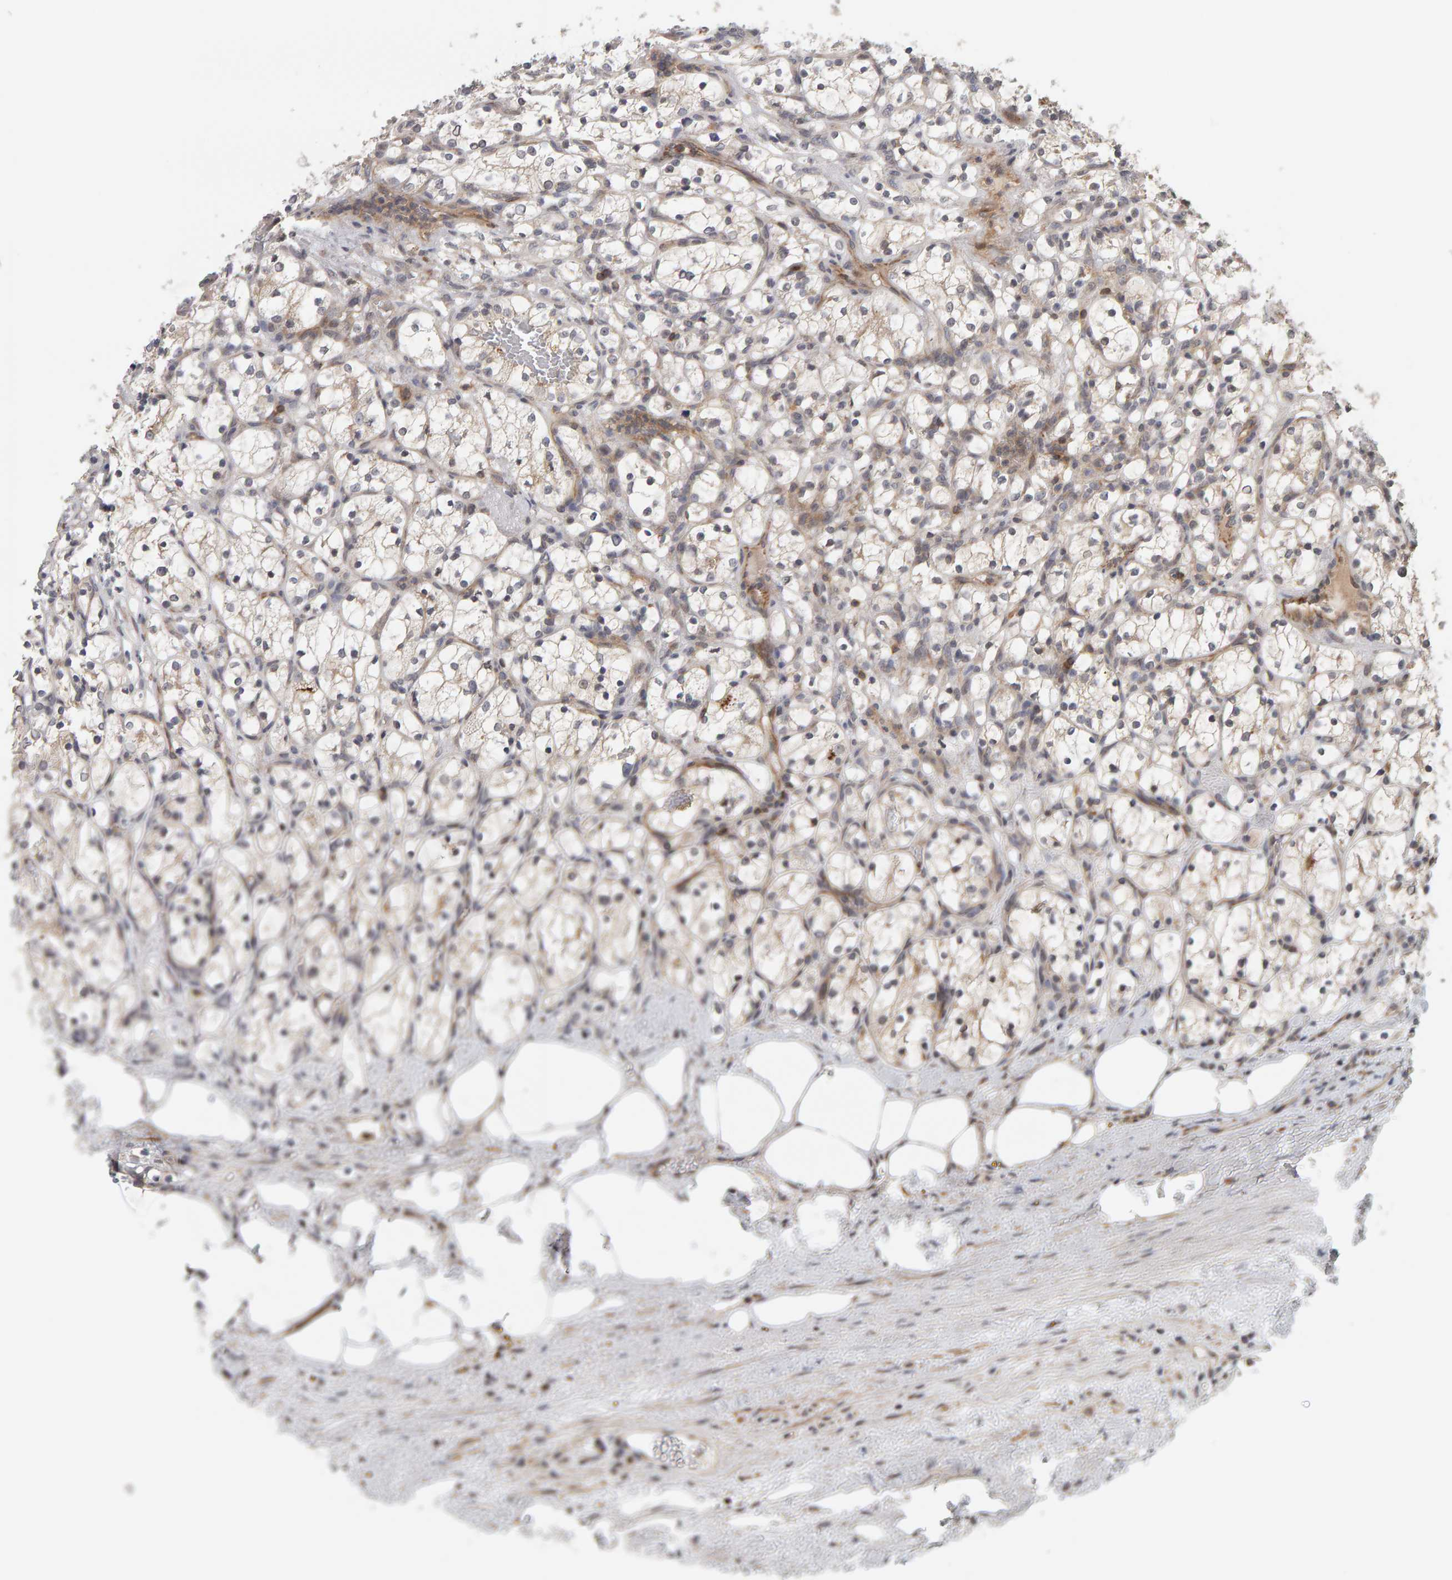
{"staining": {"intensity": "negative", "quantity": "none", "location": "none"}, "tissue": "renal cancer", "cell_type": "Tumor cells", "image_type": "cancer", "snomed": [{"axis": "morphology", "description": "Adenocarcinoma, NOS"}, {"axis": "topography", "description": "Kidney"}], "caption": "Tumor cells show no significant protein positivity in renal cancer (adenocarcinoma).", "gene": "TEFM", "patient": {"sex": "female", "age": 69}}